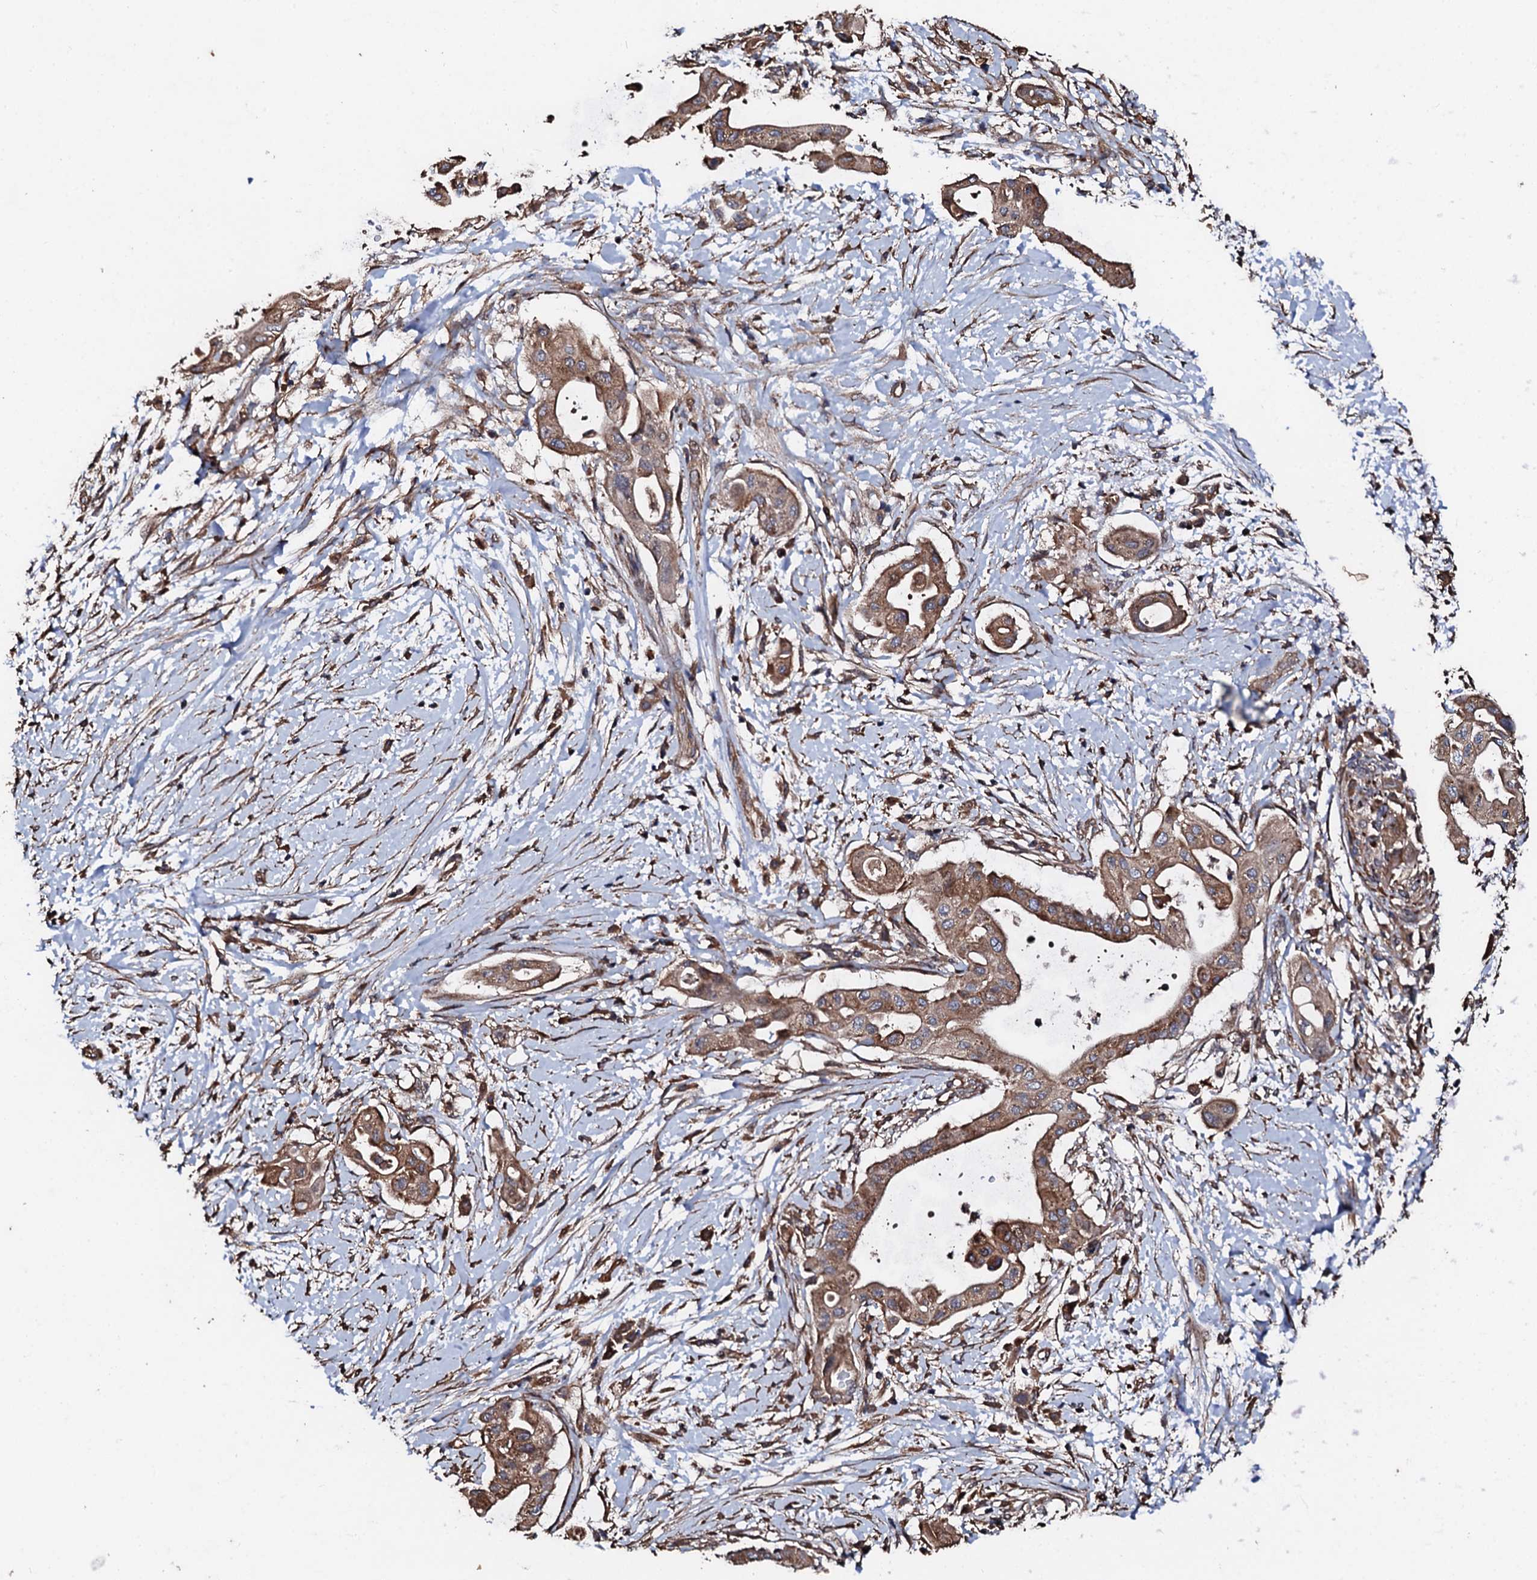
{"staining": {"intensity": "moderate", "quantity": ">75%", "location": "cytoplasmic/membranous"}, "tissue": "pancreatic cancer", "cell_type": "Tumor cells", "image_type": "cancer", "snomed": [{"axis": "morphology", "description": "Adenocarcinoma, NOS"}, {"axis": "topography", "description": "Pancreas"}], "caption": "IHC micrograph of neoplastic tissue: human pancreatic cancer stained using IHC shows medium levels of moderate protein expression localized specifically in the cytoplasmic/membranous of tumor cells, appearing as a cytoplasmic/membranous brown color.", "gene": "CKAP5", "patient": {"sex": "male", "age": 68}}